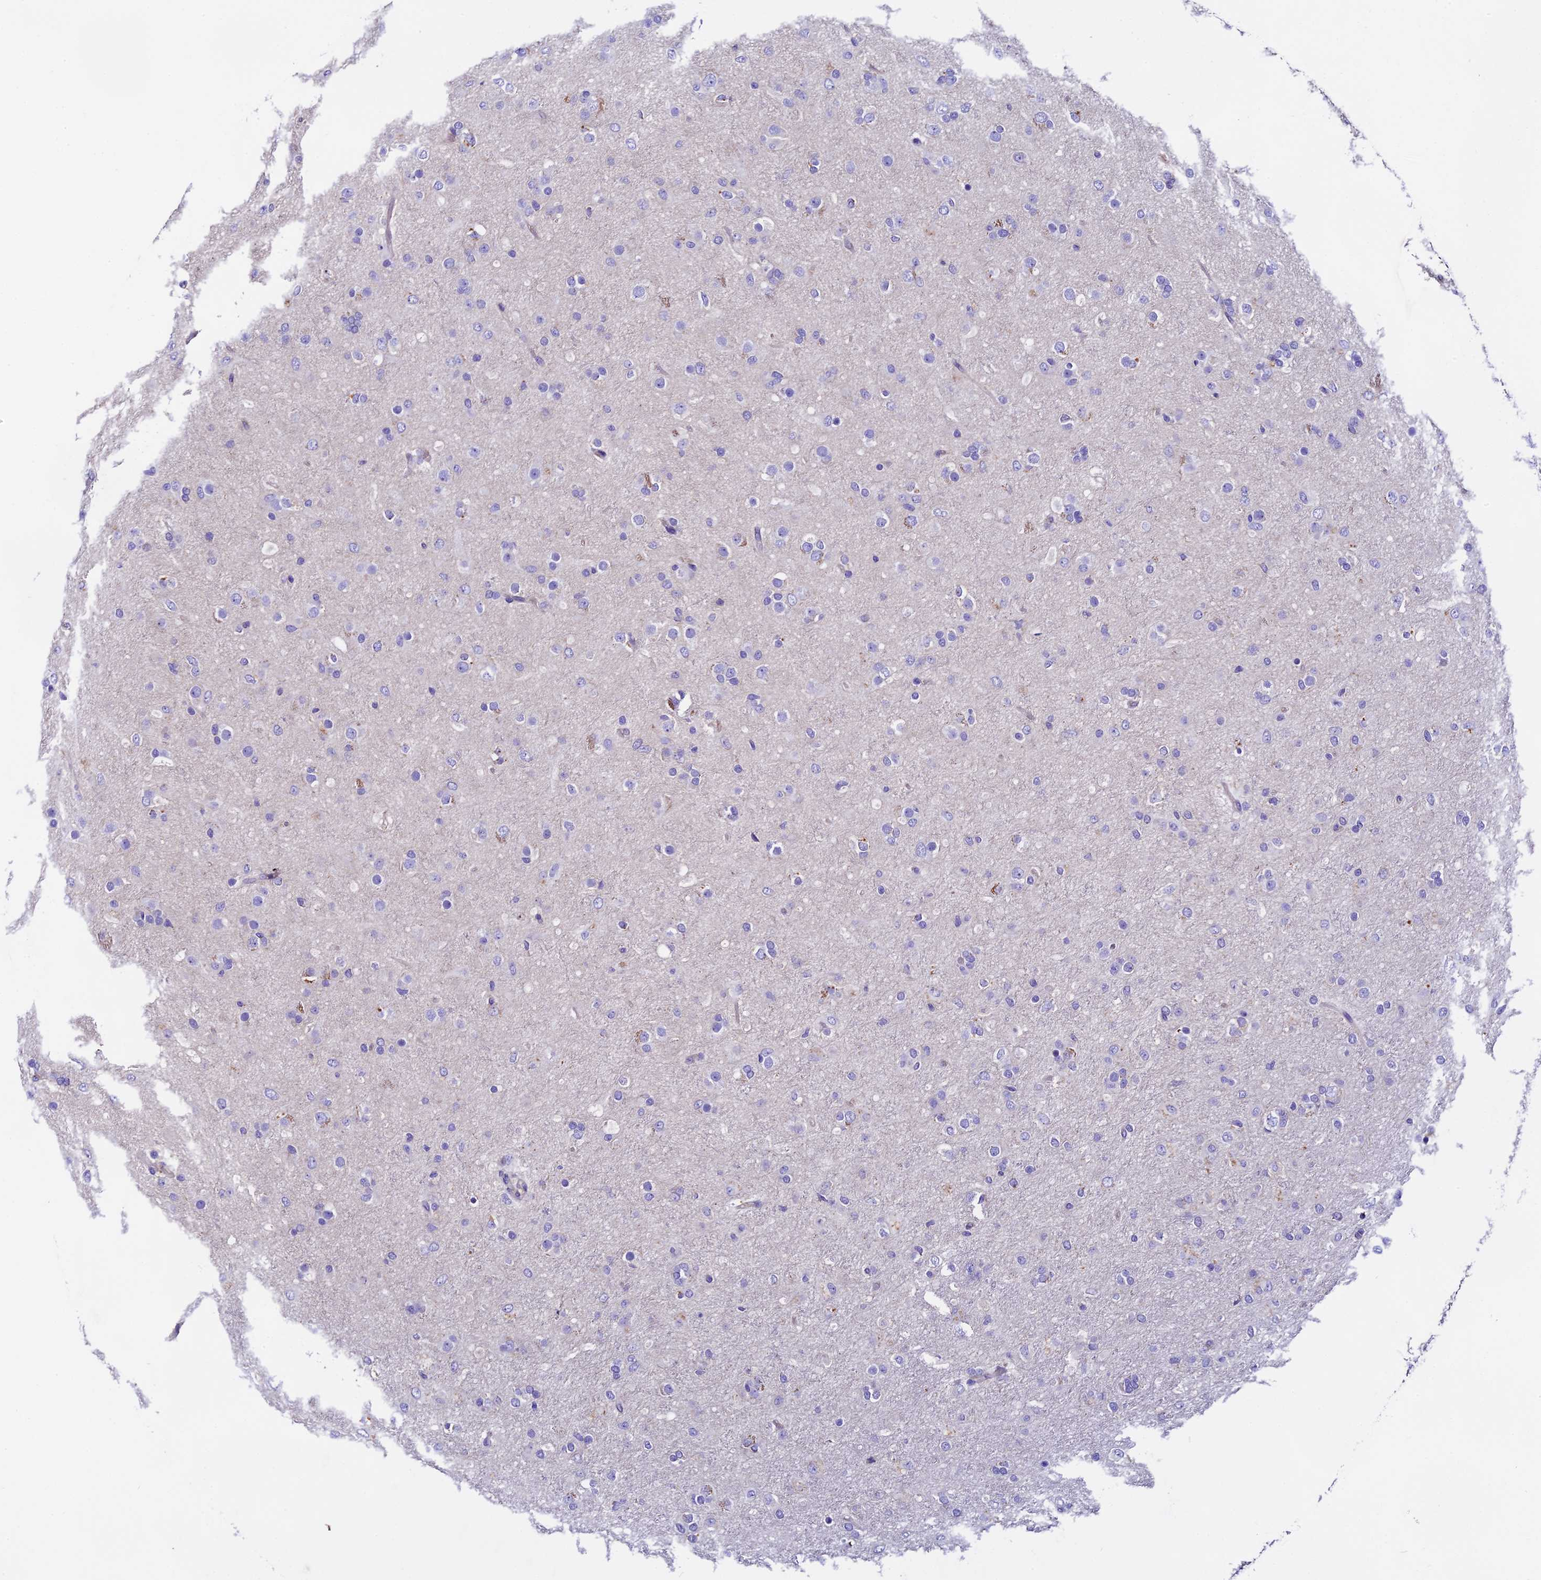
{"staining": {"intensity": "negative", "quantity": "none", "location": "none"}, "tissue": "glioma", "cell_type": "Tumor cells", "image_type": "cancer", "snomed": [{"axis": "morphology", "description": "Glioma, malignant, Low grade"}, {"axis": "topography", "description": "Brain"}], "caption": "This is an IHC micrograph of human malignant low-grade glioma. There is no staining in tumor cells.", "gene": "COMTD1", "patient": {"sex": "male", "age": 65}}